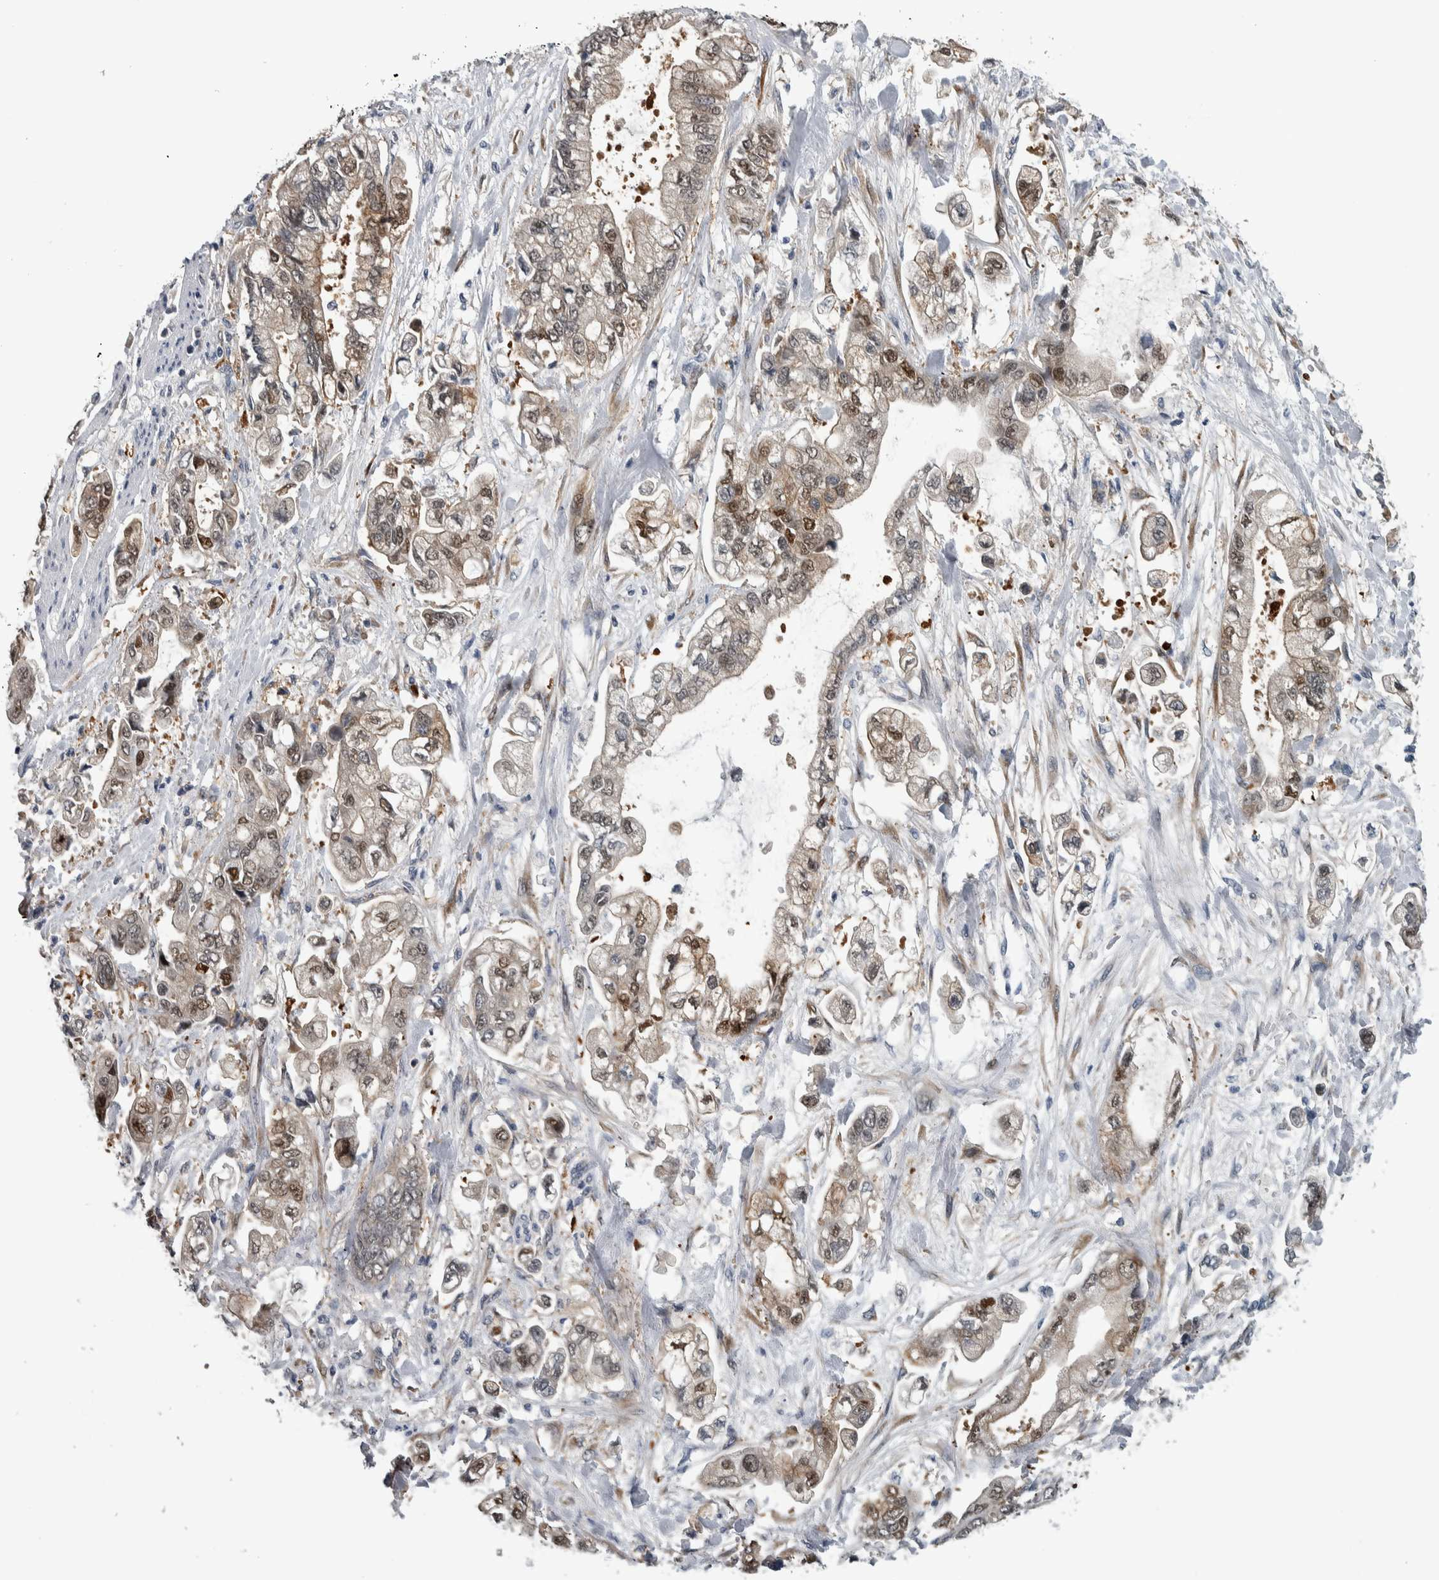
{"staining": {"intensity": "weak", "quantity": ">75%", "location": "cytoplasmic/membranous,nuclear"}, "tissue": "stomach cancer", "cell_type": "Tumor cells", "image_type": "cancer", "snomed": [{"axis": "morphology", "description": "Normal tissue, NOS"}, {"axis": "morphology", "description": "Adenocarcinoma, NOS"}, {"axis": "topography", "description": "Stomach"}], "caption": "IHC histopathology image of stomach adenocarcinoma stained for a protein (brown), which exhibits low levels of weak cytoplasmic/membranous and nuclear expression in approximately >75% of tumor cells.", "gene": "COL14A1", "patient": {"sex": "male", "age": 62}}